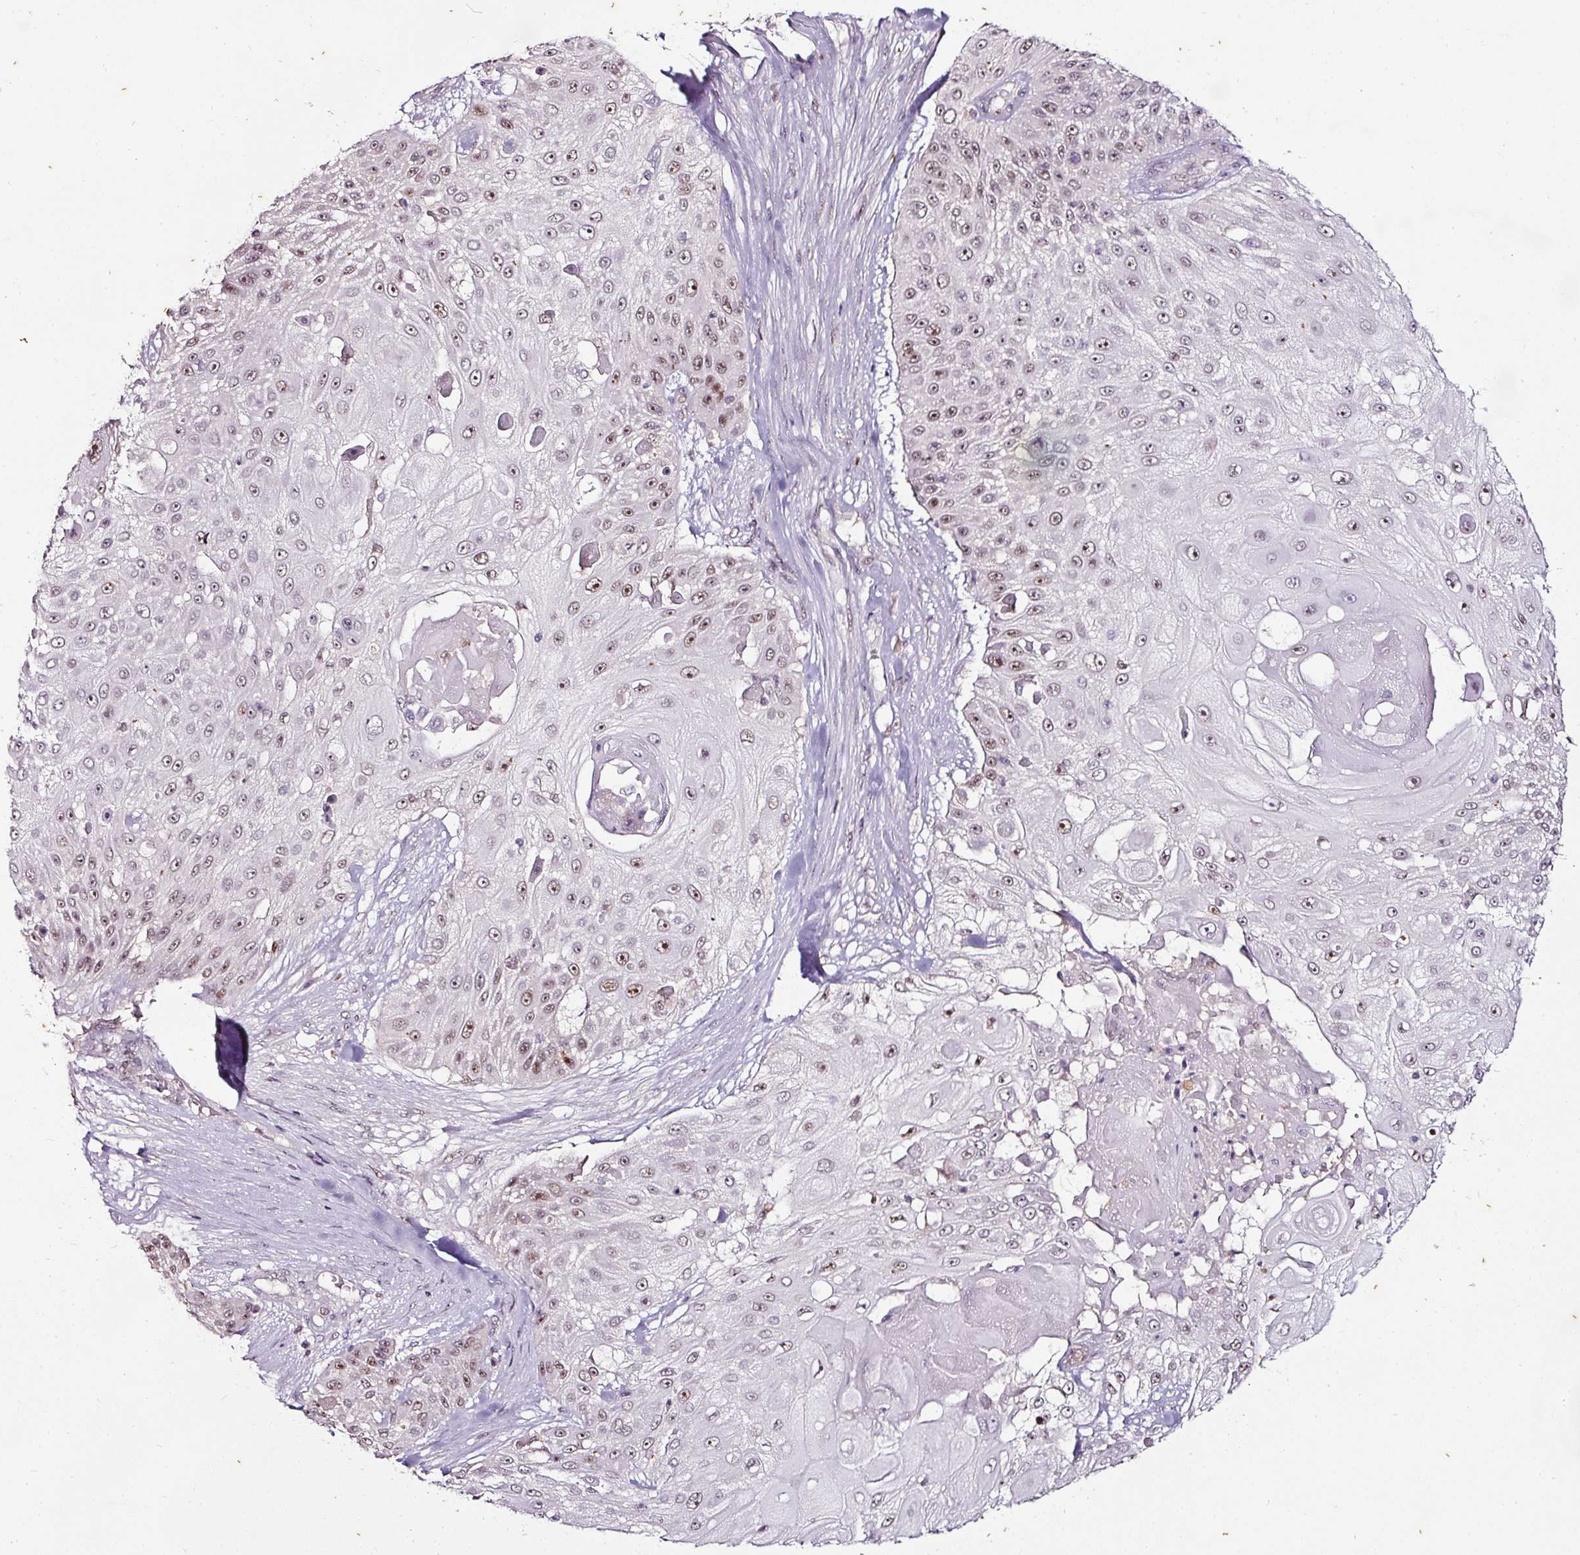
{"staining": {"intensity": "moderate", "quantity": "25%-75%", "location": "nuclear"}, "tissue": "skin cancer", "cell_type": "Tumor cells", "image_type": "cancer", "snomed": [{"axis": "morphology", "description": "Squamous cell carcinoma, NOS"}, {"axis": "topography", "description": "Skin"}], "caption": "The image shows immunohistochemical staining of skin squamous cell carcinoma. There is moderate nuclear expression is seen in approximately 25%-75% of tumor cells.", "gene": "KLF16", "patient": {"sex": "female", "age": 86}}